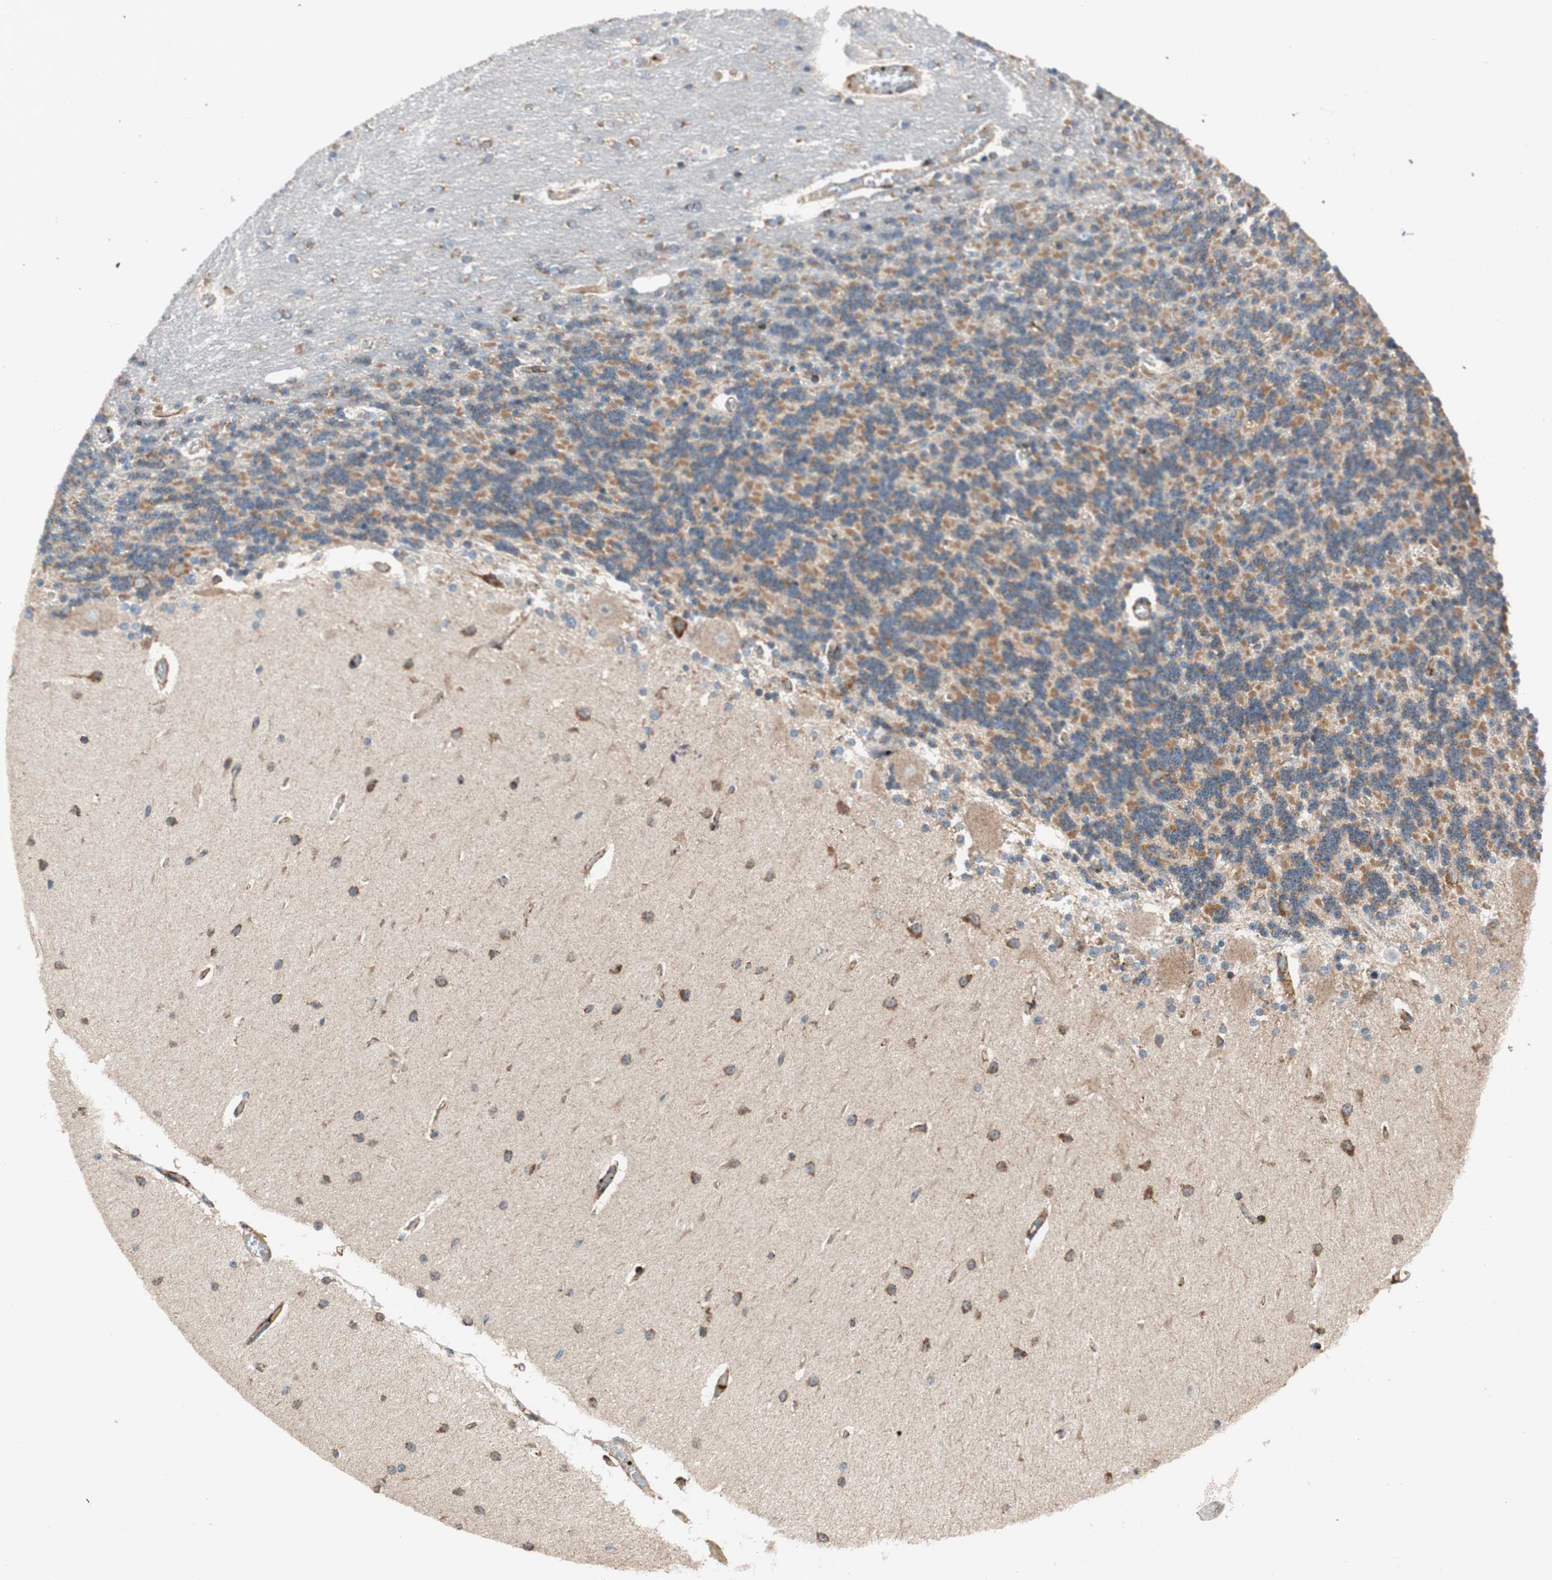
{"staining": {"intensity": "moderate", "quantity": "25%-75%", "location": "cytoplasmic/membranous"}, "tissue": "cerebellum", "cell_type": "Cells in granular layer", "image_type": "normal", "snomed": [{"axis": "morphology", "description": "Normal tissue, NOS"}, {"axis": "topography", "description": "Cerebellum"}], "caption": "Immunohistochemistry of unremarkable human cerebellum shows medium levels of moderate cytoplasmic/membranous positivity in about 25%-75% of cells in granular layer.", "gene": "AKAP1", "patient": {"sex": "female", "age": 54}}